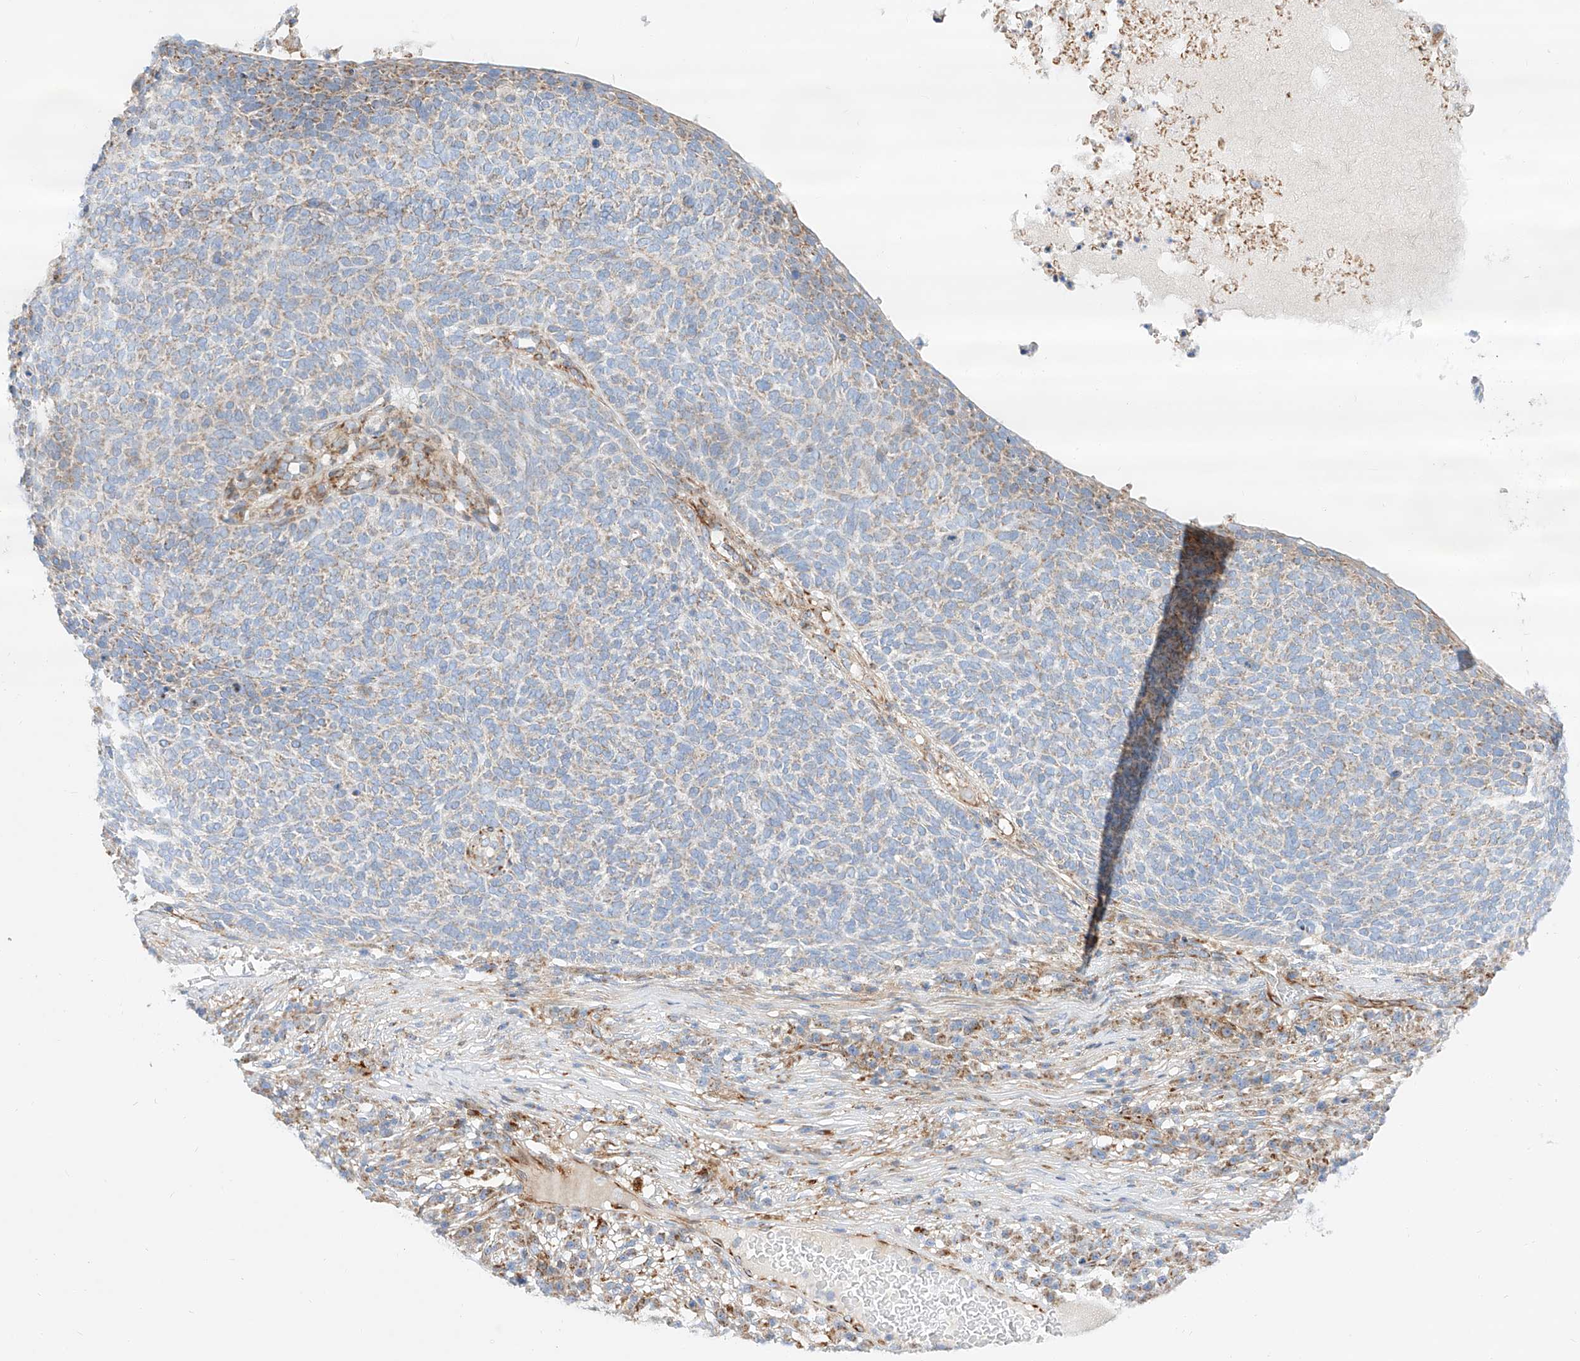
{"staining": {"intensity": "weak", "quantity": "25%-75%", "location": "cytoplasmic/membranous"}, "tissue": "skin cancer", "cell_type": "Tumor cells", "image_type": "cancer", "snomed": [{"axis": "morphology", "description": "Squamous cell carcinoma, NOS"}, {"axis": "topography", "description": "Skin"}], "caption": "Immunohistochemistry (IHC) of squamous cell carcinoma (skin) exhibits low levels of weak cytoplasmic/membranous positivity in about 25%-75% of tumor cells.", "gene": "CST9", "patient": {"sex": "female", "age": 90}}